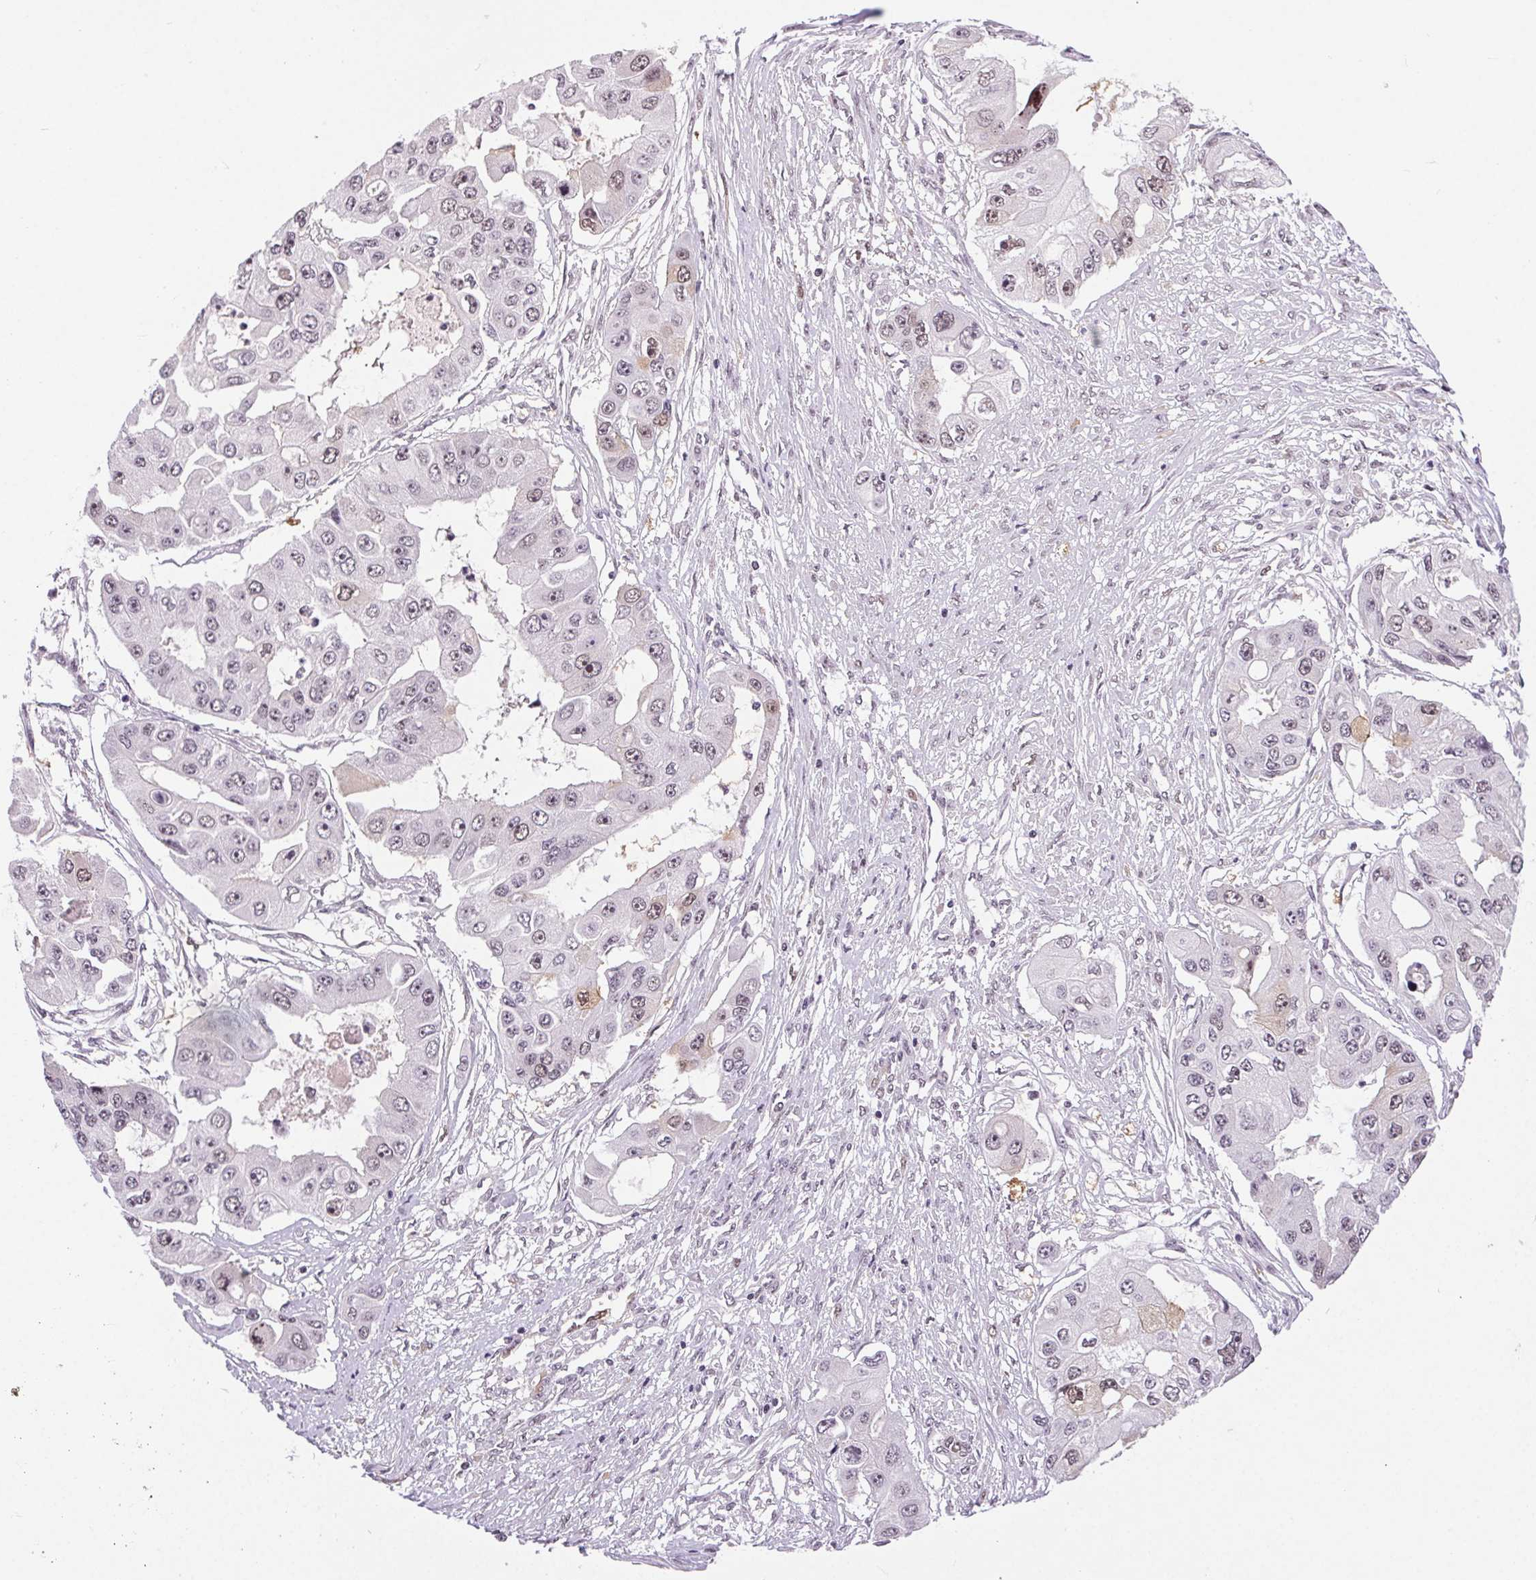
{"staining": {"intensity": "weak", "quantity": "<25%", "location": "cytoplasmic/membranous"}, "tissue": "ovarian cancer", "cell_type": "Tumor cells", "image_type": "cancer", "snomed": [{"axis": "morphology", "description": "Cystadenocarcinoma, serous, NOS"}, {"axis": "topography", "description": "Ovary"}], "caption": "Photomicrograph shows no significant protein expression in tumor cells of ovarian cancer.", "gene": "CD2BP2", "patient": {"sex": "female", "age": 56}}